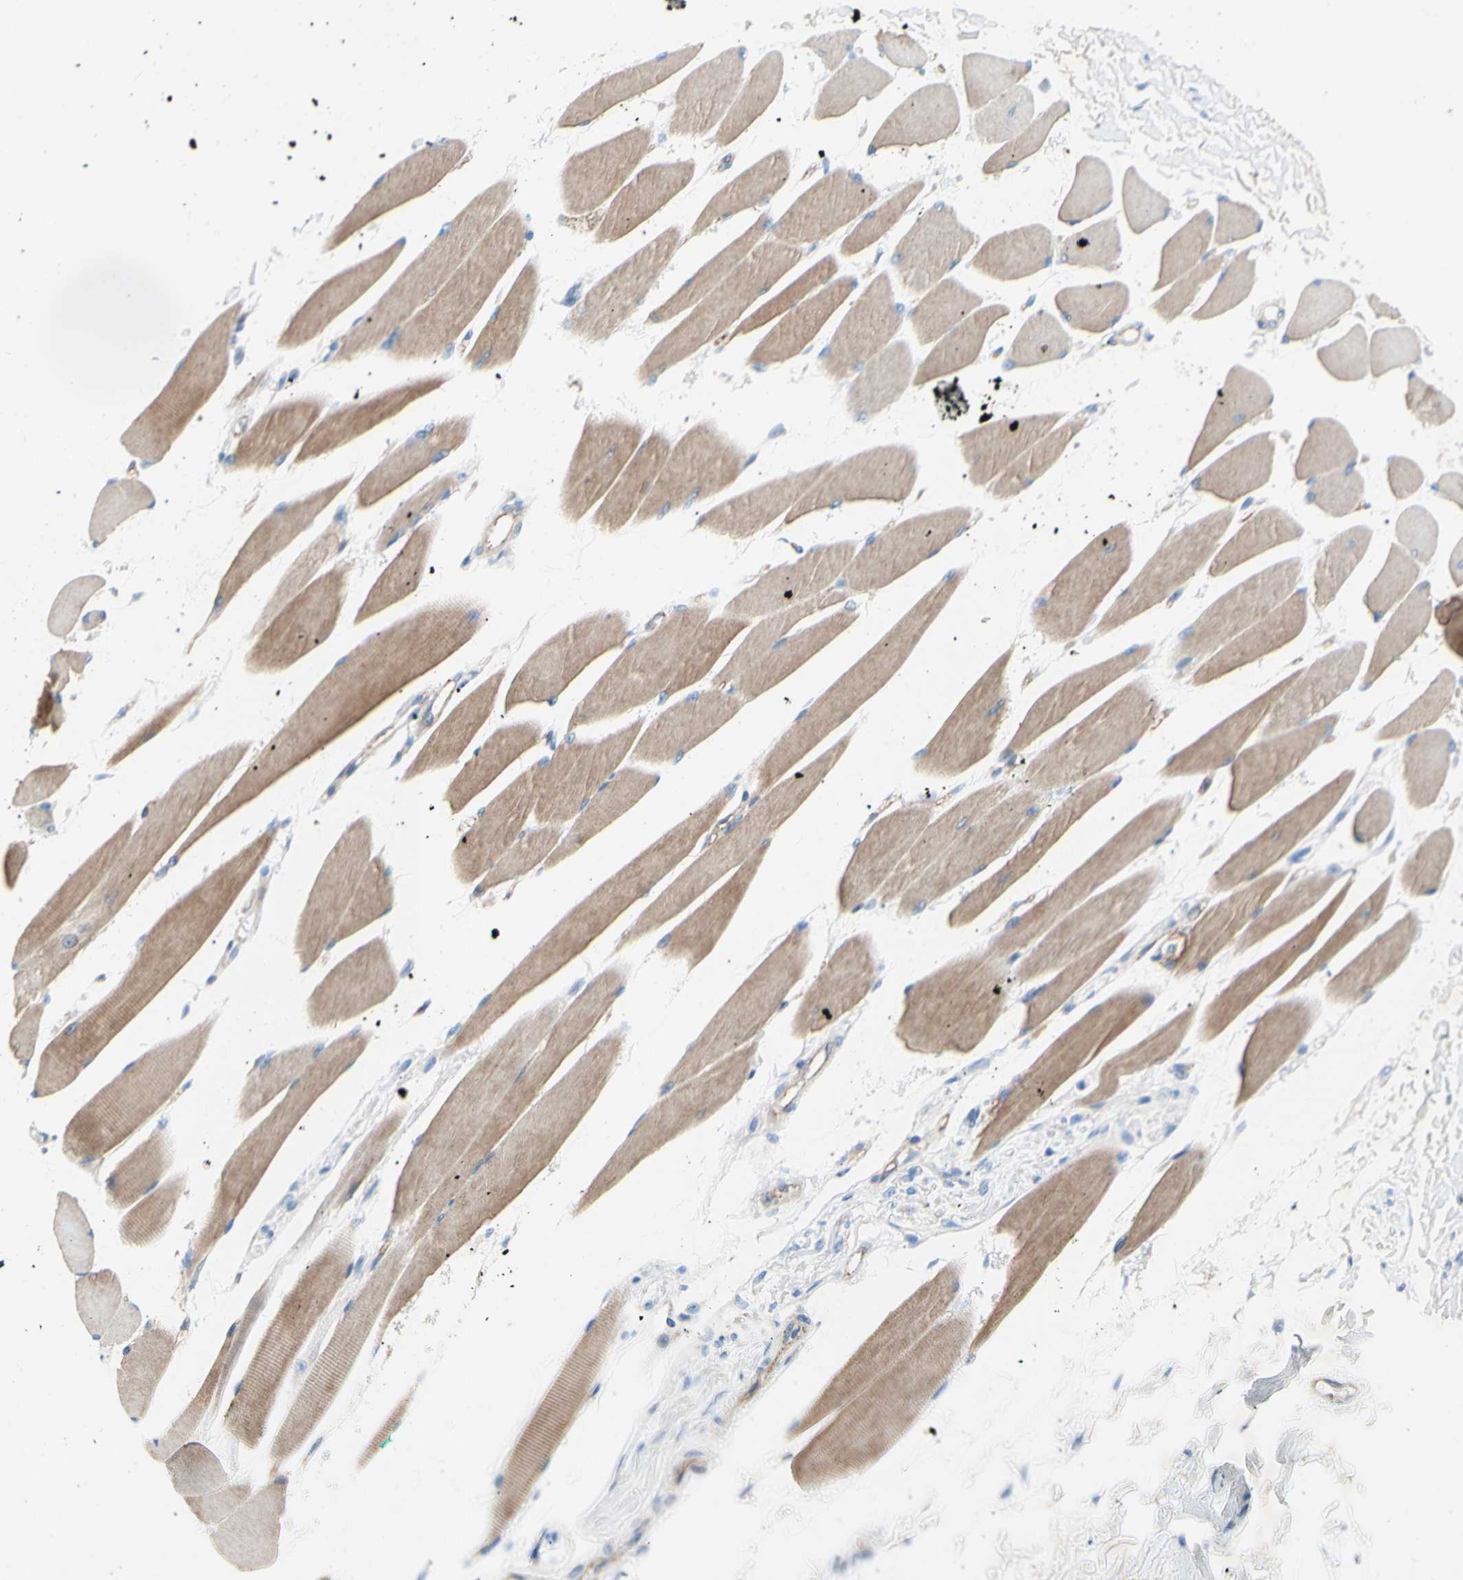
{"staining": {"intensity": "weak", "quantity": ">75%", "location": "cytoplasmic/membranous"}, "tissue": "skeletal muscle", "cell_type": "Myocytes", "image_type": "normal", "snomed": [{"axis": "morphology", "description": "Normal tissue, NOS"}, {"axis": "topography", "description": "Skeletal muscle"}, {"axis": "topography", "description": "Oral tissue"}, {"axis": "topography", "description": "Peripheral nerve tissue"}], "caption": "This micrograph shows immunohistochemistry (IHC) staining of benign human skeletal muscle, with low weak cytoplasmic/membranous expression in about >75% of myocytes.", "gene": "TMIGD2", "patient": {"sex": "female", "age": 84}}